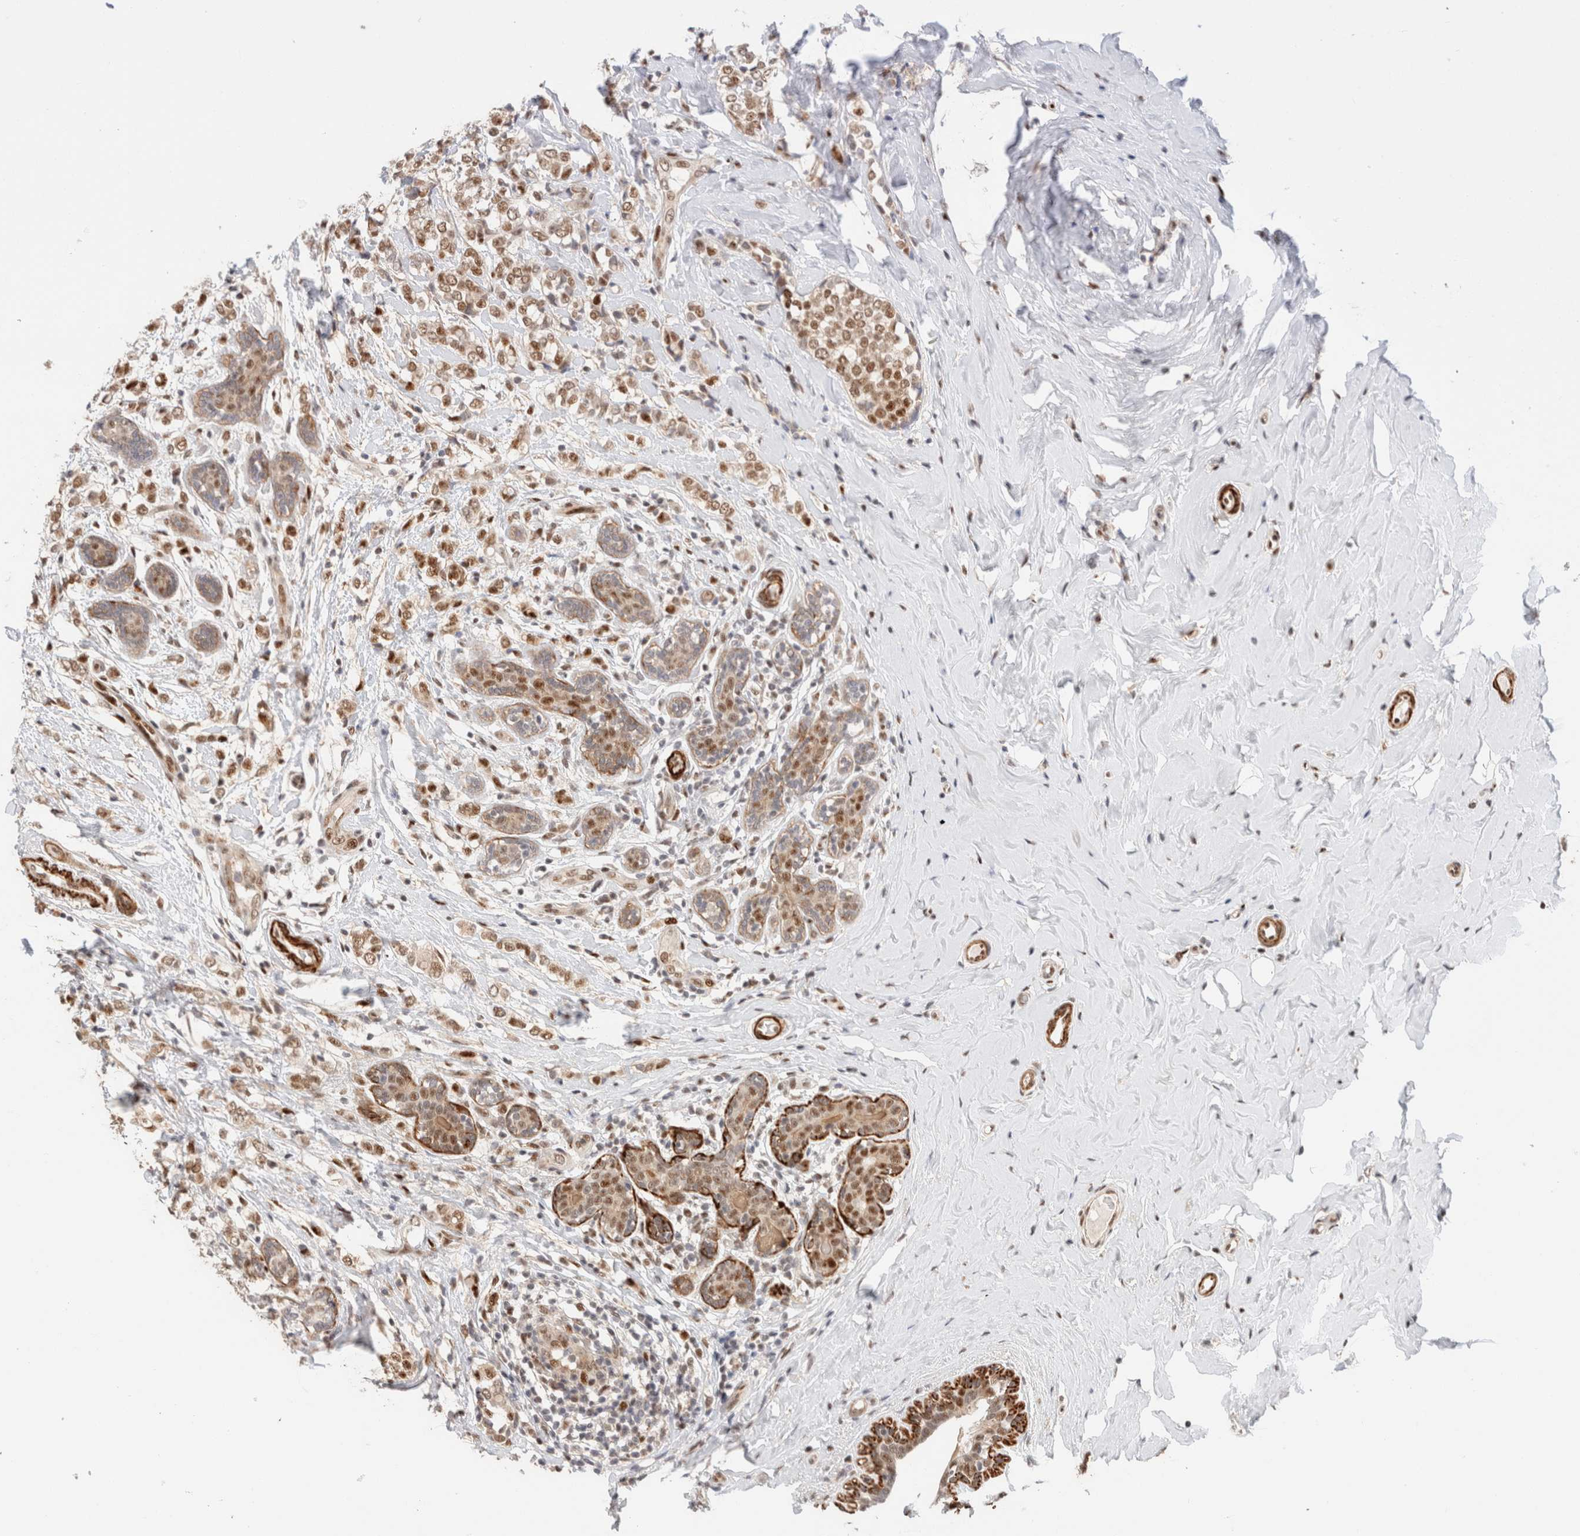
{"staining": {"intensity": "moderate", "quantity": ">75%", "location": "nuclear"}, "tissue": "breast cancer", "cell_type": "Tumor cells", "image_type": "cancer", "snomed": [{"axis": "morphology", "description": "Normal tissue, NOS"}, {"axis": "morphology", "description": "Lobular carcinoma"}, {"axis": "topography", "description": "Breast"}], "caption": "Immunohistochemistry (DAB) staining of human lobular carcinoma (breast) exhibits moderate nuclear protein expression in about >75% of tumor cells.", "gene": "ID3", "patient": {"sex": "female", "age": 47}}